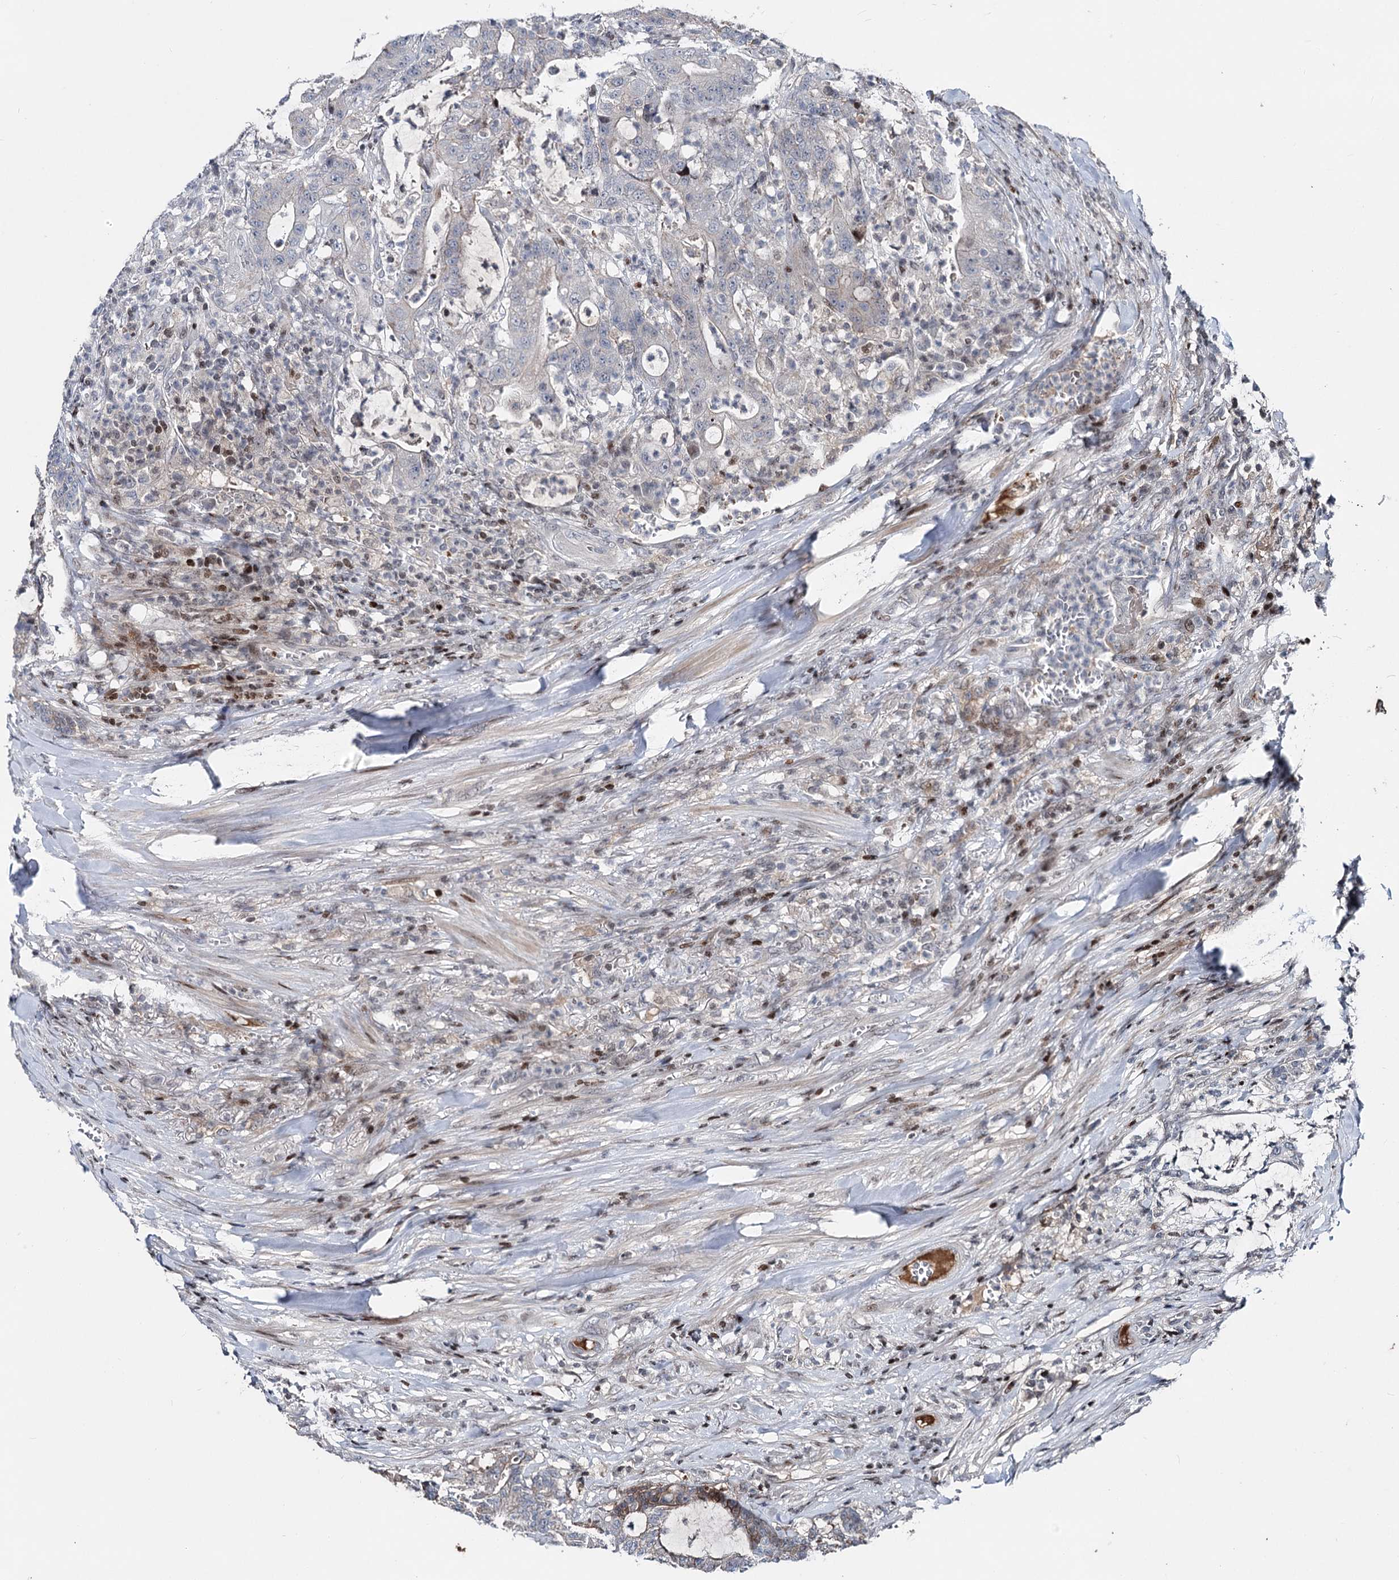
{"staining": {"intensity": "moderate", "quantity": "<25%", "location": "cytoplasmic/membranous"}, "tissue": "colorectal cancer", "cell_type": "Tumor cells", "image_type": "cancer", "snomed": [{"axis": "morphology", "description": "Adenocarcinoma, NOS"}, {"axis": "topography", "description": "Colon"}], "caption": "High-power microscopy captured an immunohistochemistry histopathology image of colorectal cancer (adenocarcinoma), revealing moderate cytoplasmic/membranous expression in approximately <25% of tumor cells.", "gene": "ITFG2", "patient": {"sex": "female", "age": 84}}